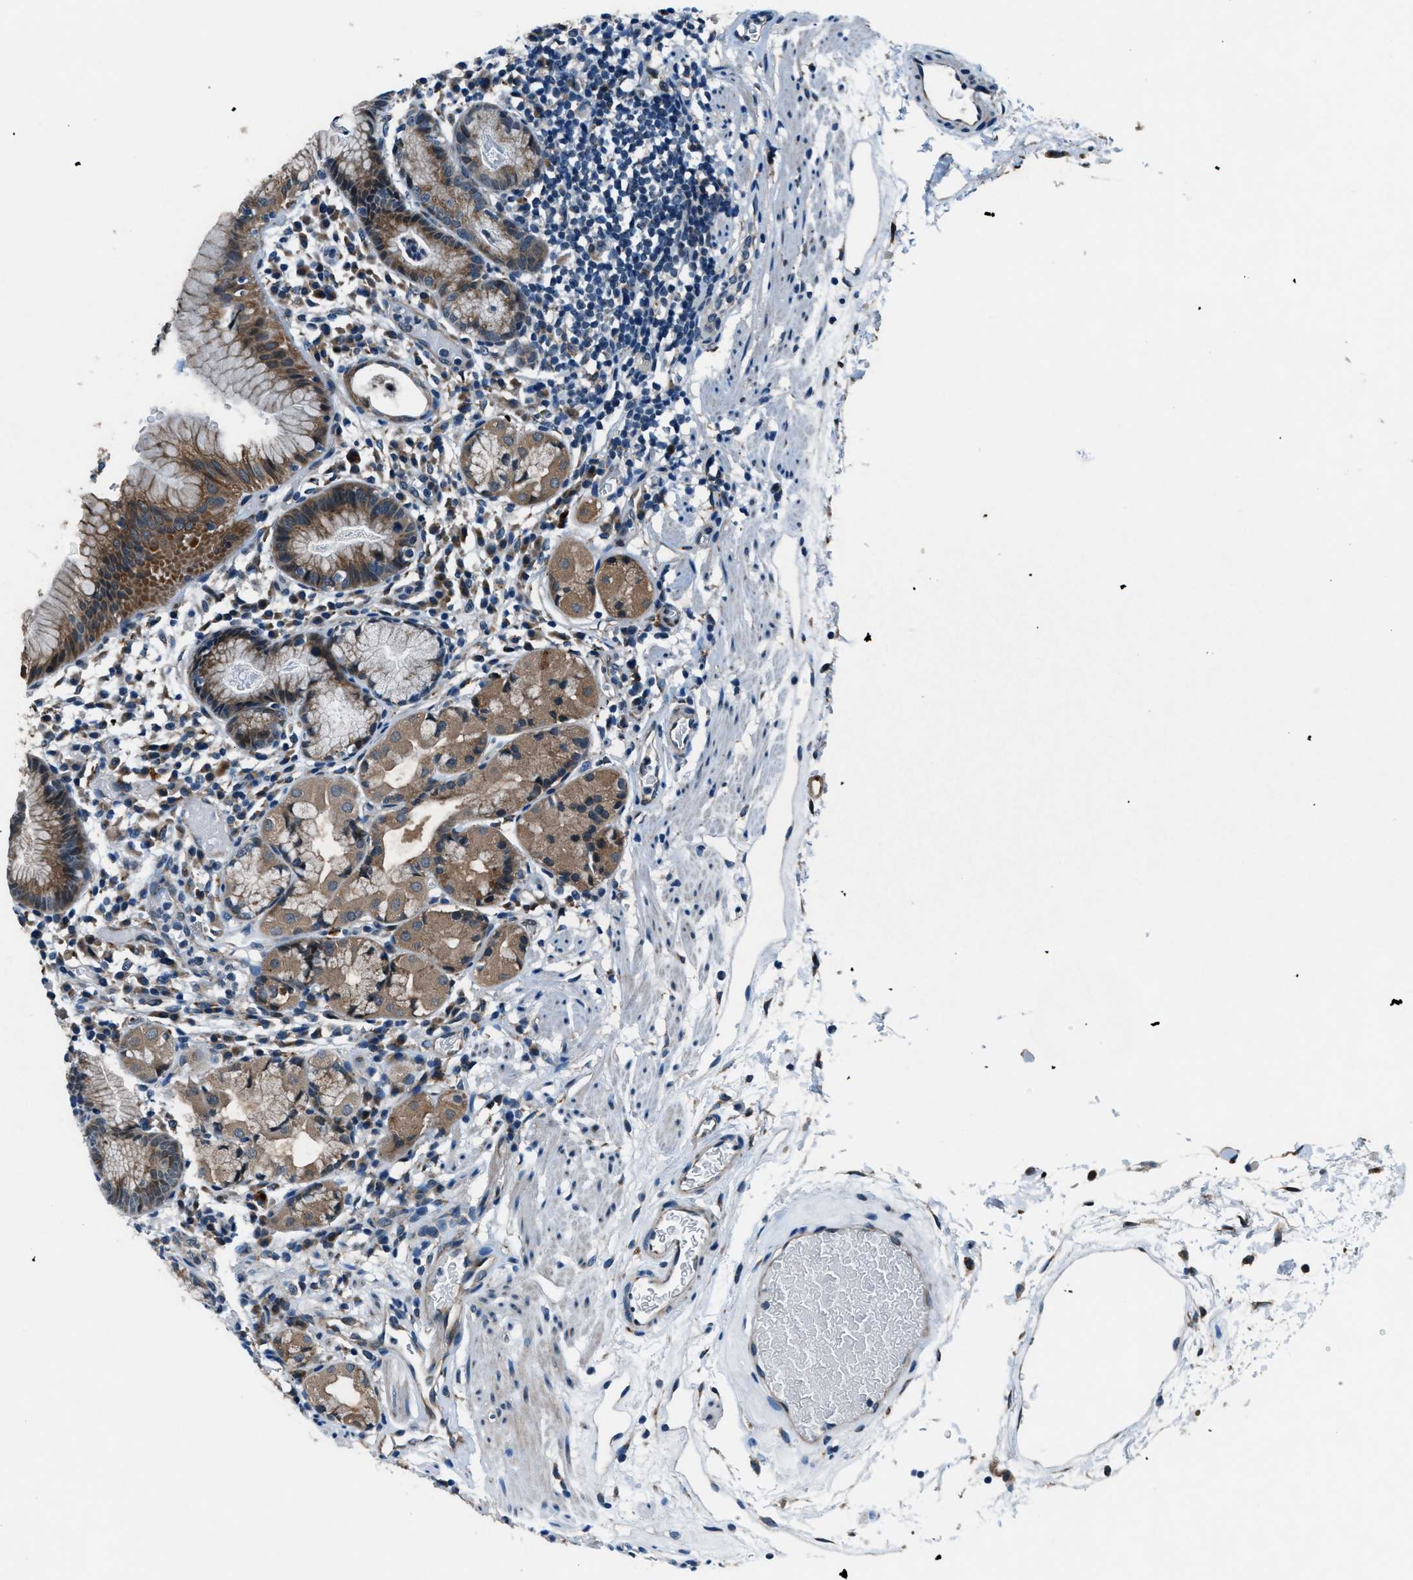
{"staining": {"intensity": "moderate", "quantity": "25%-75%", "location": "cytoplasmic/membranous"}, "tissue": "stomach", "cell_type": "Glandular cells", "image_type": "normal", "snomed": [{"axis": "morphology", "description": "Normal tissue, NOS"}, {"axis": "topography", "description": "Stomach"}, {"axis": "topography", "description": "Stomach, lower"}], "caption": "The micrograph displays immunohistochemical staining of benign stomach. There is moderate cytoplasmic/membranous expression is appreciated in approximately 25%-75% of glandular cells.", "gene": "GINM1", "patient": {"sex": "female", "age": 75}}